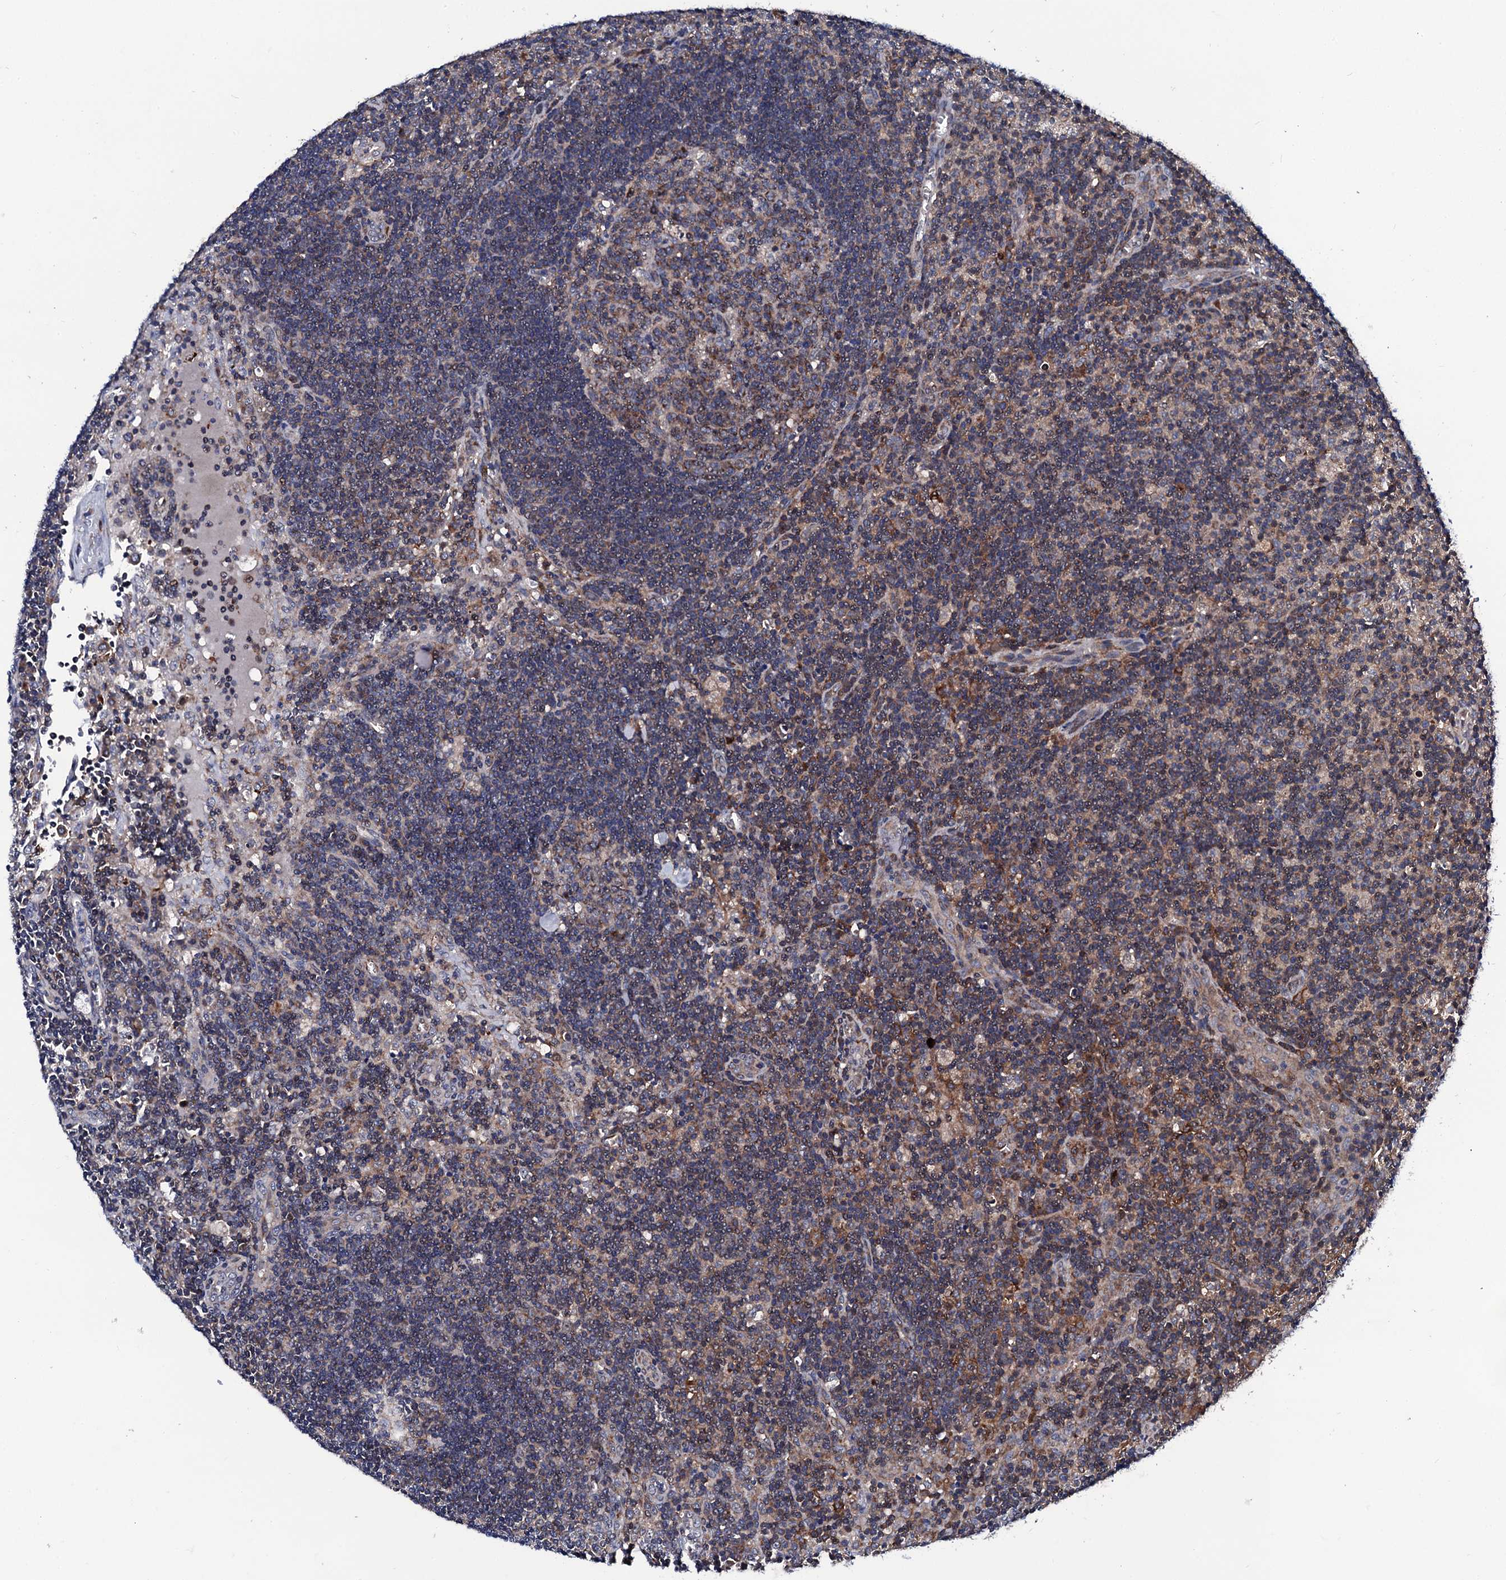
{"staining": {"intensity": "moderate", "quantity": "<25%", "location": "cytoplasmic/membranous"}, "tissue": "lymph node", "cell_type": "Germinal center cells", "image_type": "normal", "snomed": [{"axis": "morphology", "description": "Normal tissue, NOS"}, {"axis": "topography", "description": "Lymph node"}], "caption": "Human lymph node stained with a brown dye reveals moderate cytoplasmic/membranous positive expression in approximately <25% of germinal center cells.", "gene": "COG4", "patient": {"sex": "male", "age": 58}}